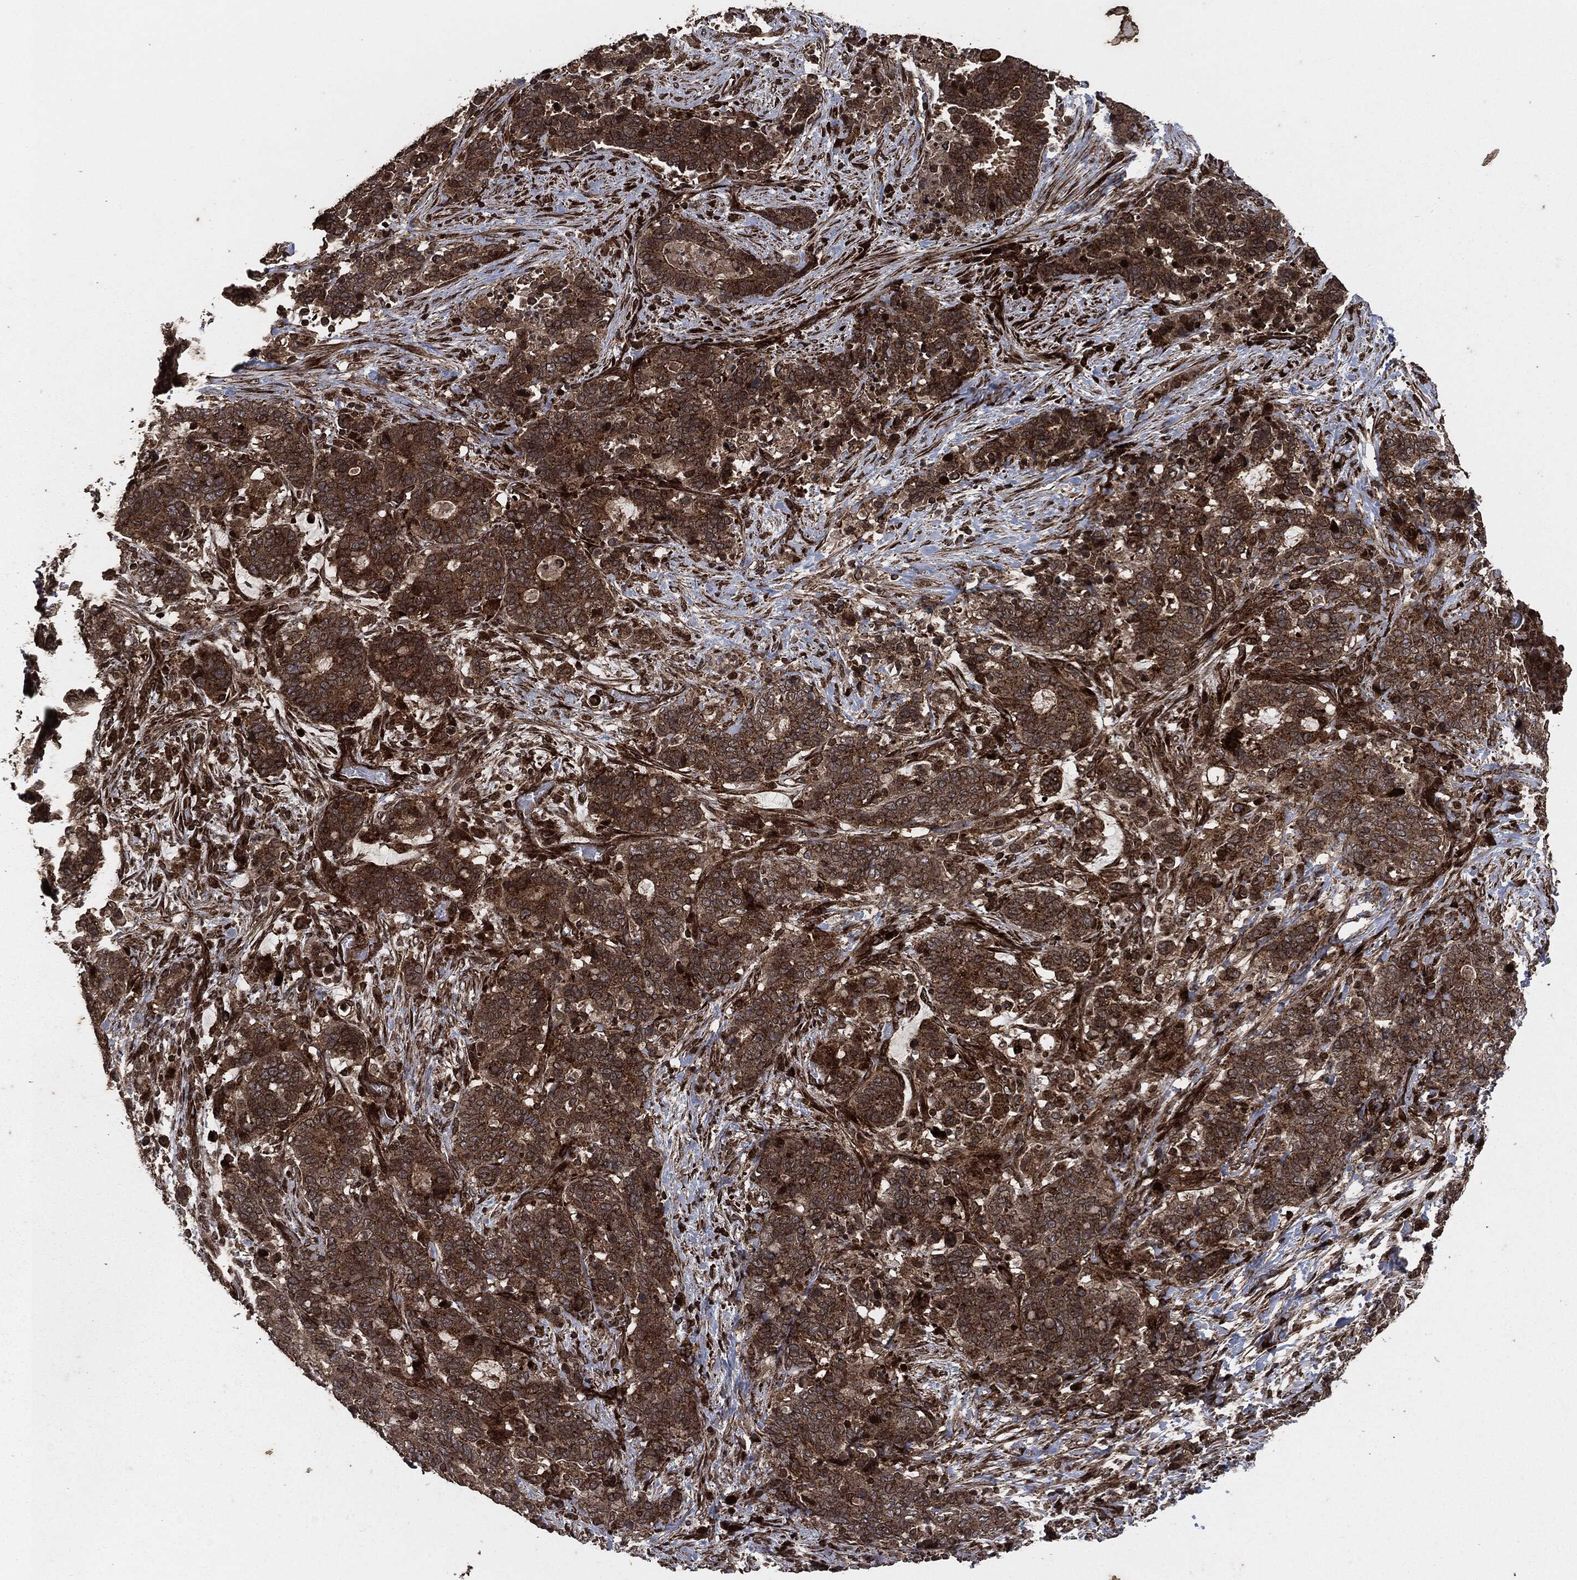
{"staining": {"intensity": "strong", "quantity": ">75%", "location": "cytoplasmic/membranous"}, "tissue": "stomach cancer", "cell_type": "Tumor cells", "image_type": "cancer", "snomed": [{"axis": "morphology", "description": "Normal tissue, NOS"}, {"axis": "morphology", "description": "Adenocarcinoma, NOS"}, {"axis": "topography", "description": "Stomach"}], "caption": "Immunohistochemistry (DAB (3,3'-diaminobenzidine)) staining of human stomach cancer (adenocarcinoma) shows strong cytoplasmic/membranous protein staining in approximately >75% of tumor cells. The staining is performed using DAB (3,3'-diaminobenzidine) brown chromogen to label protein expression. The nuclei are counter-stained blue using hematoxylin.", "gene": "IFIT1", "patient": {"sex": "female", "age": 64}}